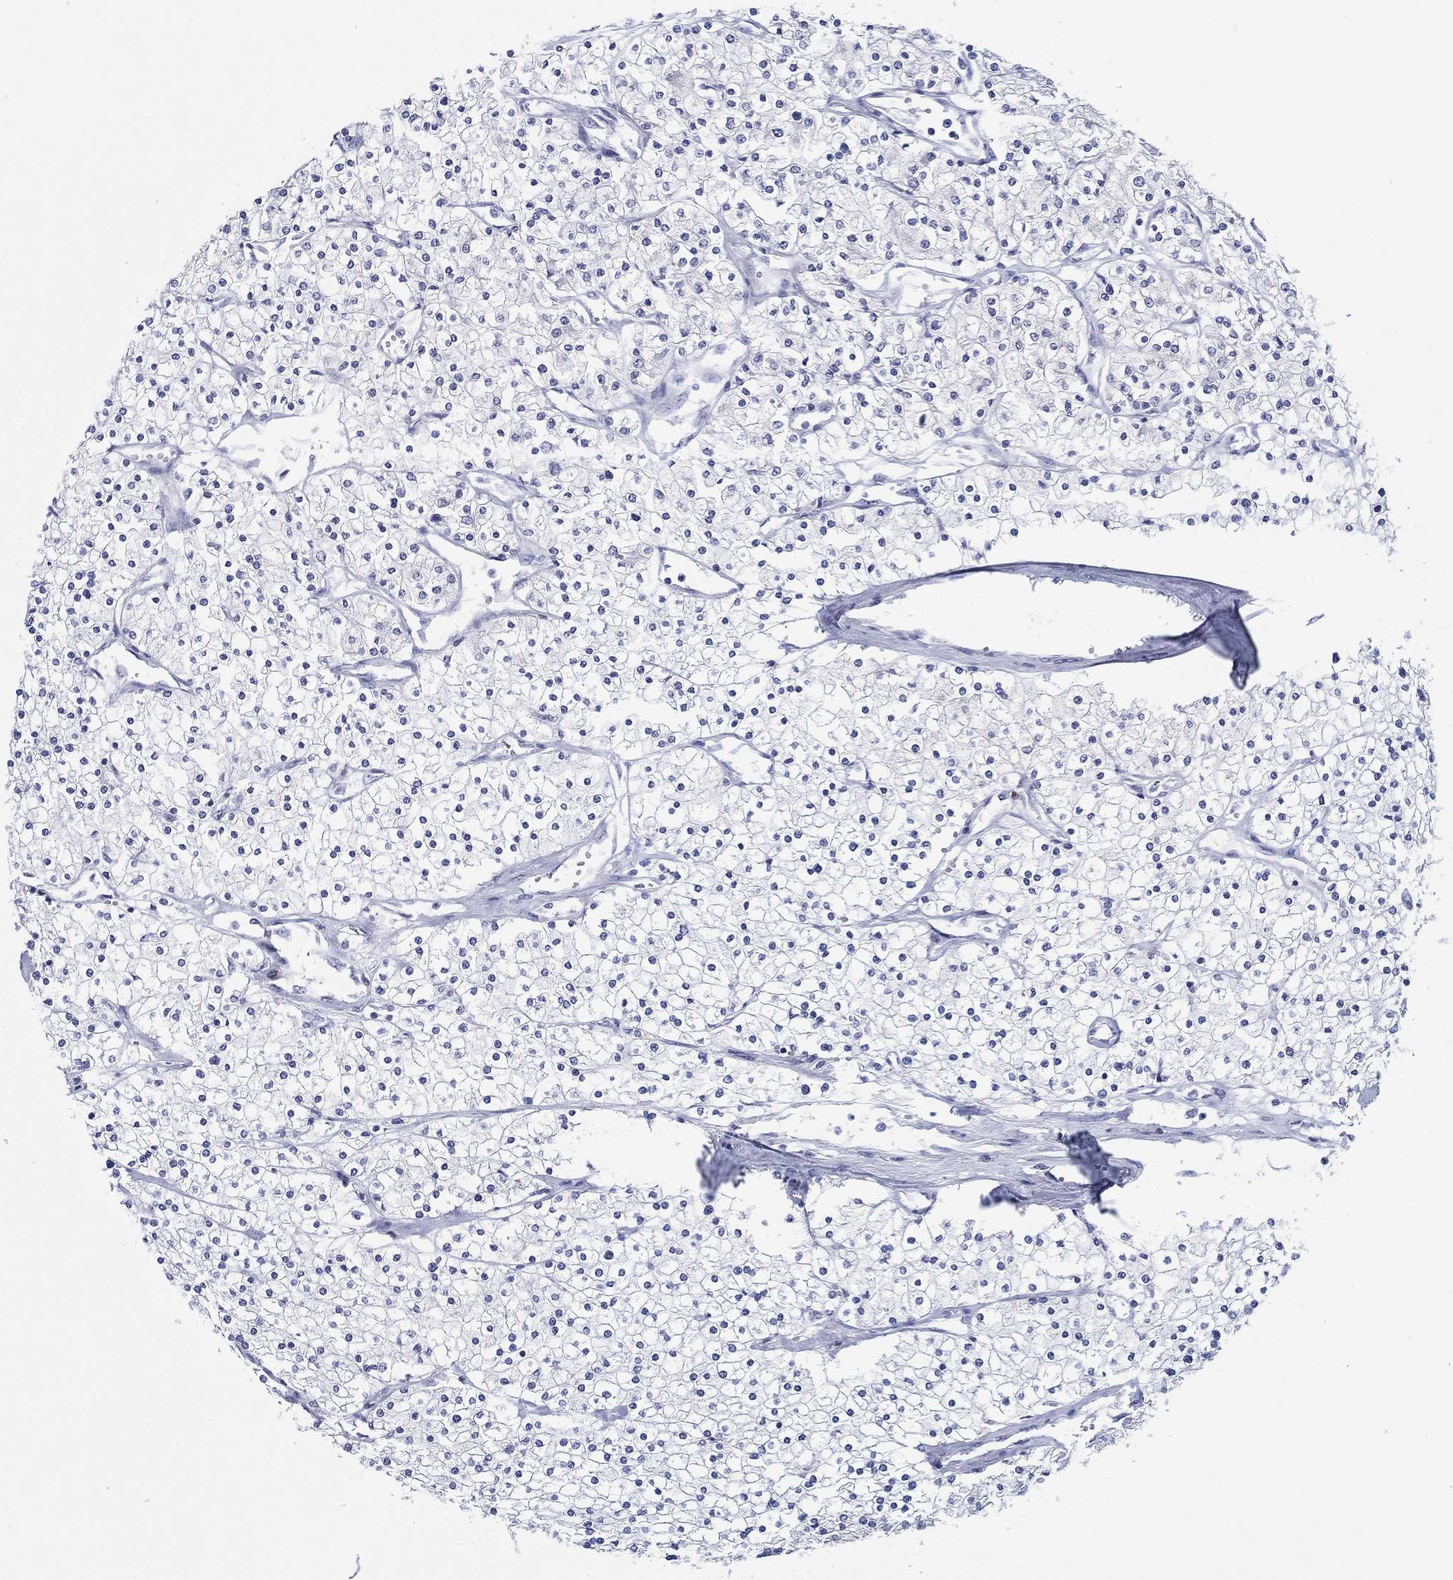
{"staining": {"intensity": "negative", "quantity": "none", "location": "none"}, "tissue": "renal cancer", "cell_type": "Tumor cells", "image_type": "cancer", "snomed": [{"axis": "morphology", "description": "Adenocarcinoma, NOS"}, {"axis": "topography", "description": "Kidney"}], "caption": "Immunohistochemistry image of neoplastic tissue: human renal adenocarcinoma stained with DAB reveals no significant protein expression in tumor cells. (DAB immunohistochemistry (IHC) visualized using brightfield microscopy, high magnification).", "gene": "H1-1", "patient": {"sex": "male", "age": 80}}